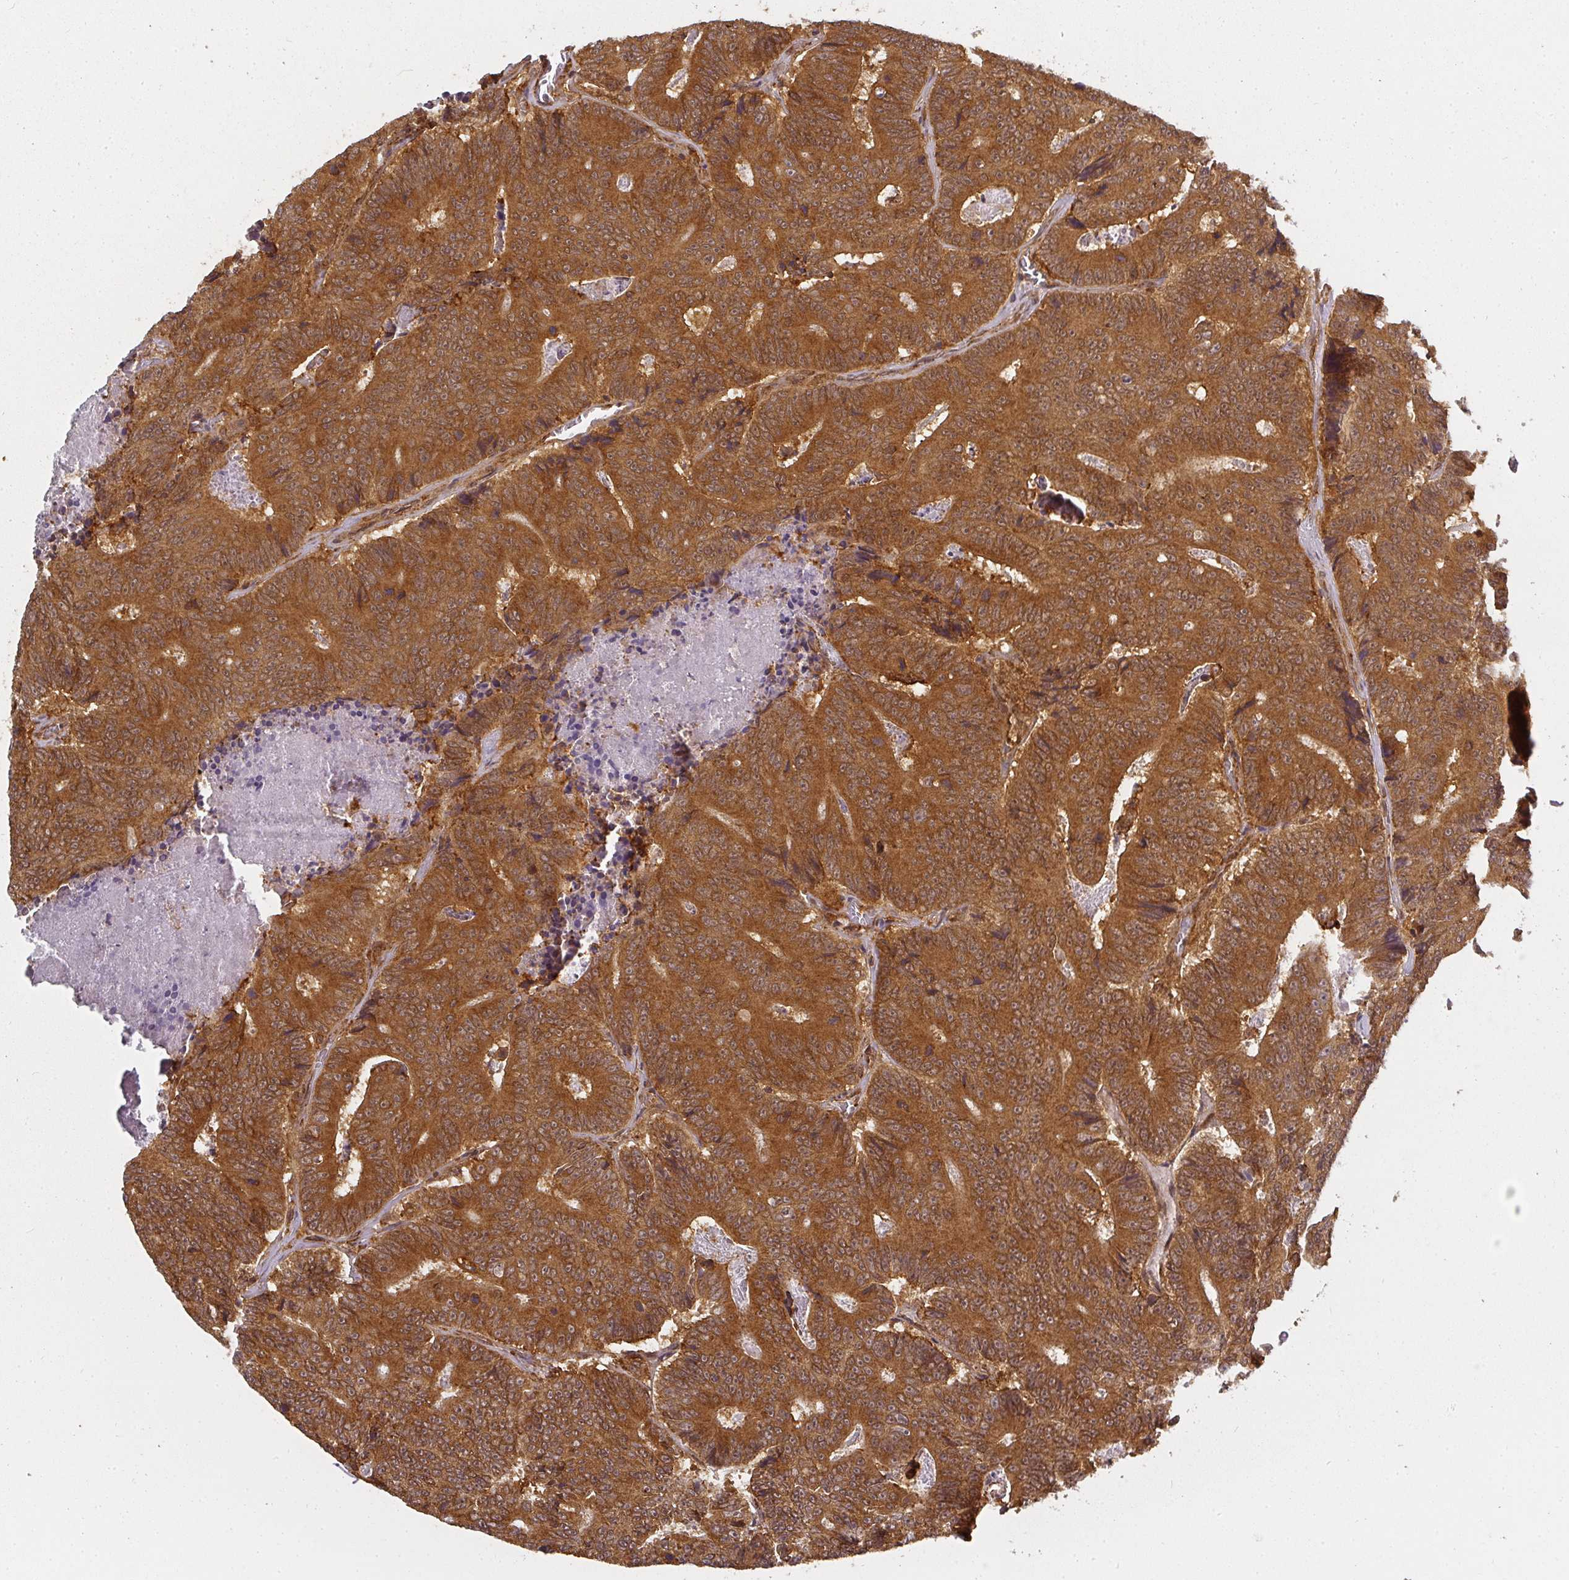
{"staining": {"intensity": "strong", "quantity": ">75%", "location": "cytoplasmic/membranous"}, "tissue": "colorectal cancer", "cell_type": "Tumor cells", "image_type": "cancer", "snomed": [{"axis": "morphology", "description": "Adenocarcinoma, NOS"}, {"axis": "topography", "description": "Colon"}], "caption": "Adenocarcinoma (colorectal) tissue exhibits strong cytoplasmic/membranous staining in approximately >75% of tumor cells, visualized by immunohistochemistry. The staining is performed using DAB (3,3'-diaminobenzidine) brown chromogen to label protein expression. The nuclei are counter-stained blue using hematoxylin.", "gene": "PPP6R3", "patient": {"sex": "male", "age": 83}}